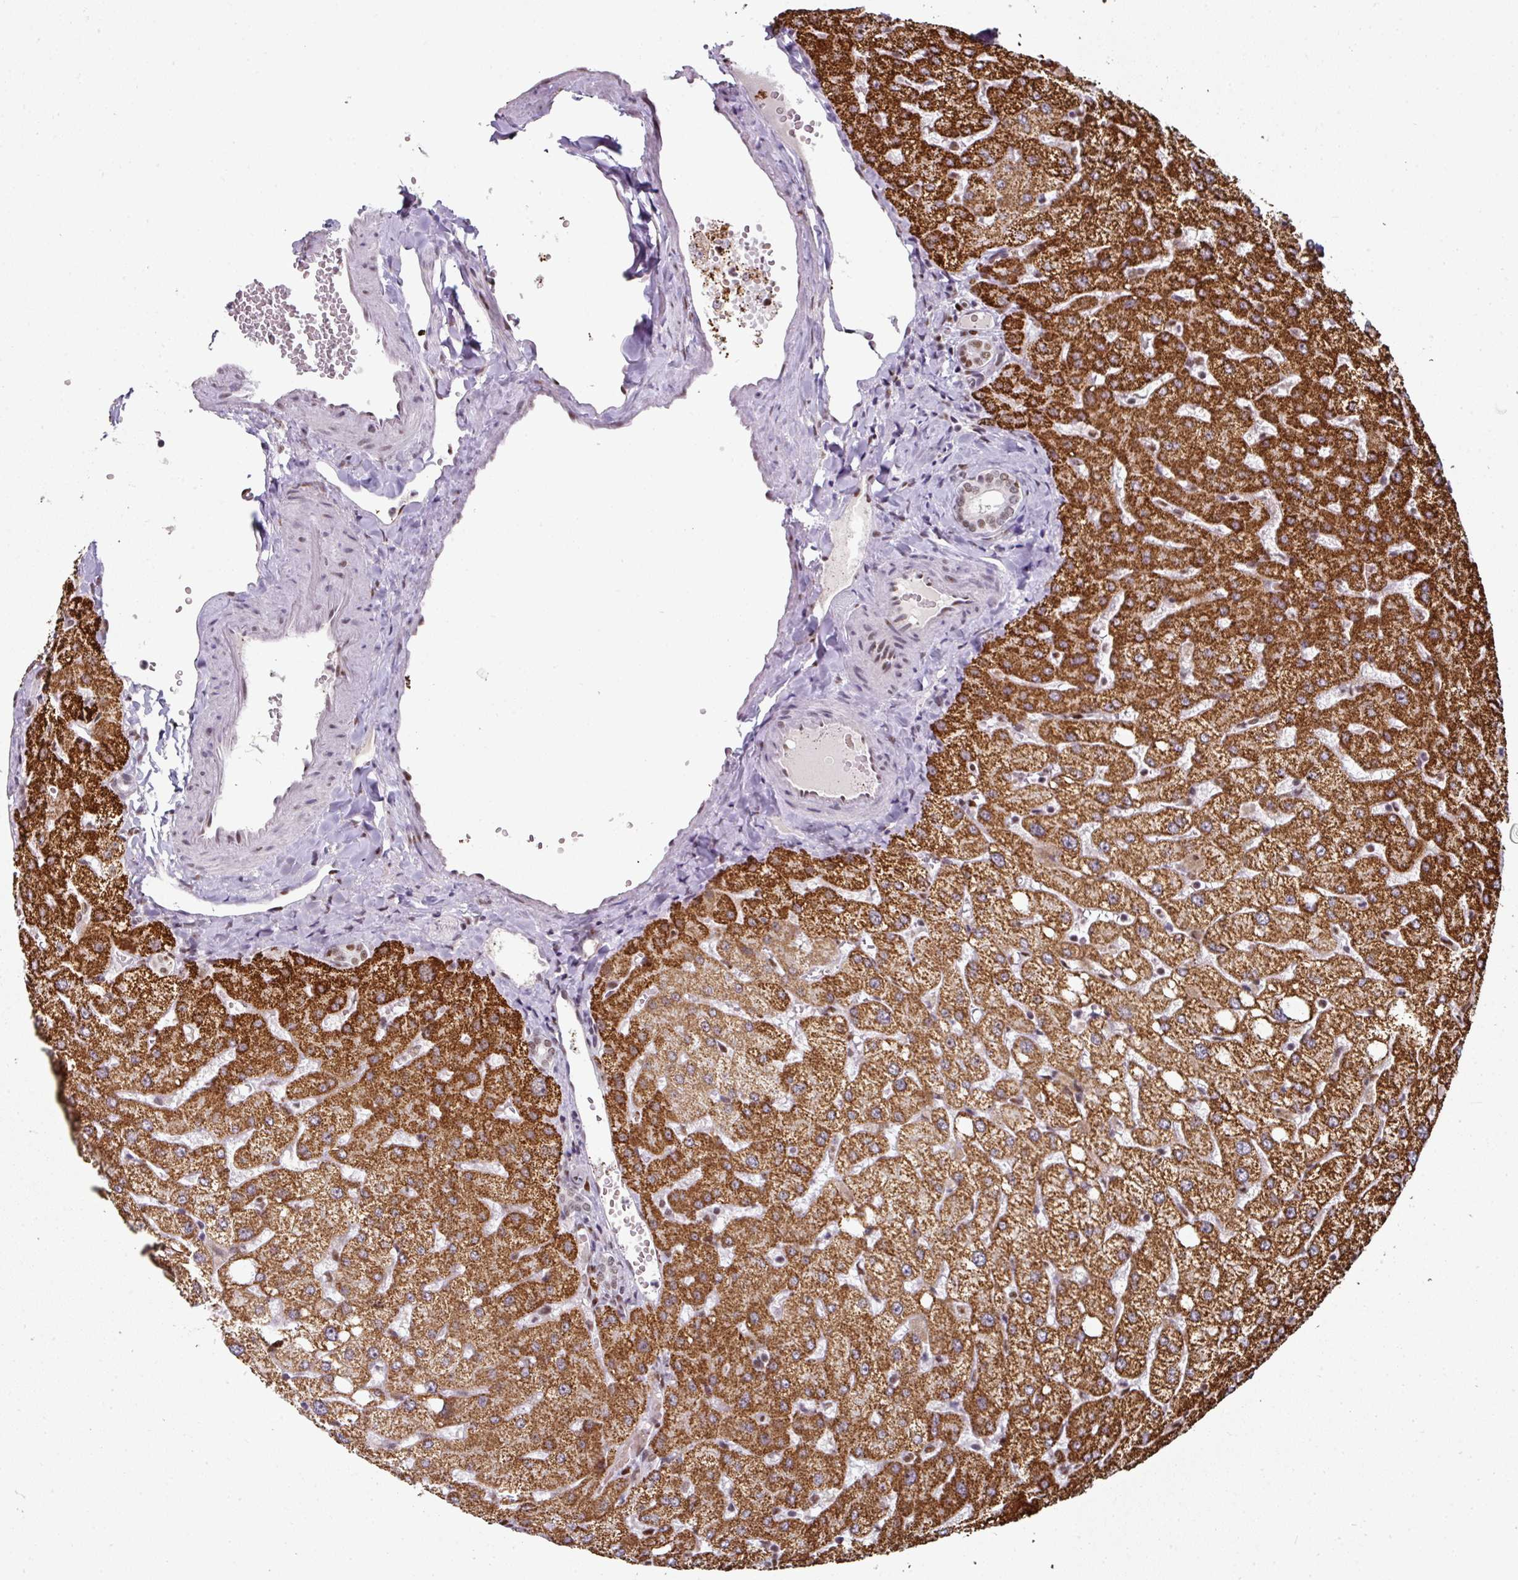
{"staining": {"intensity": "moderate", "quantity": "25%-75%", "location": "nuclear"}, "tissue": "liver", "cell_type": "Cholangiocytes", "image_type": "normal", "snomed": [{"axis": "morphology", "description": "Normal tissue, NOS"}, {"axis": "topography", "description": "Liver"}], "caption": "A high-resolution micrograph shows immunohistochemistry staining of normal liver, which exhibits moderate nuclear positivity in approximately 25%-75% of cholangiocytes. (DAB (3,3'-diaminobenzidine) IHC, brown staining for protein, blue staining for nuclei).", "gene": "ENSG00000283782", "patient": {"sex": "female", "age": 54}}